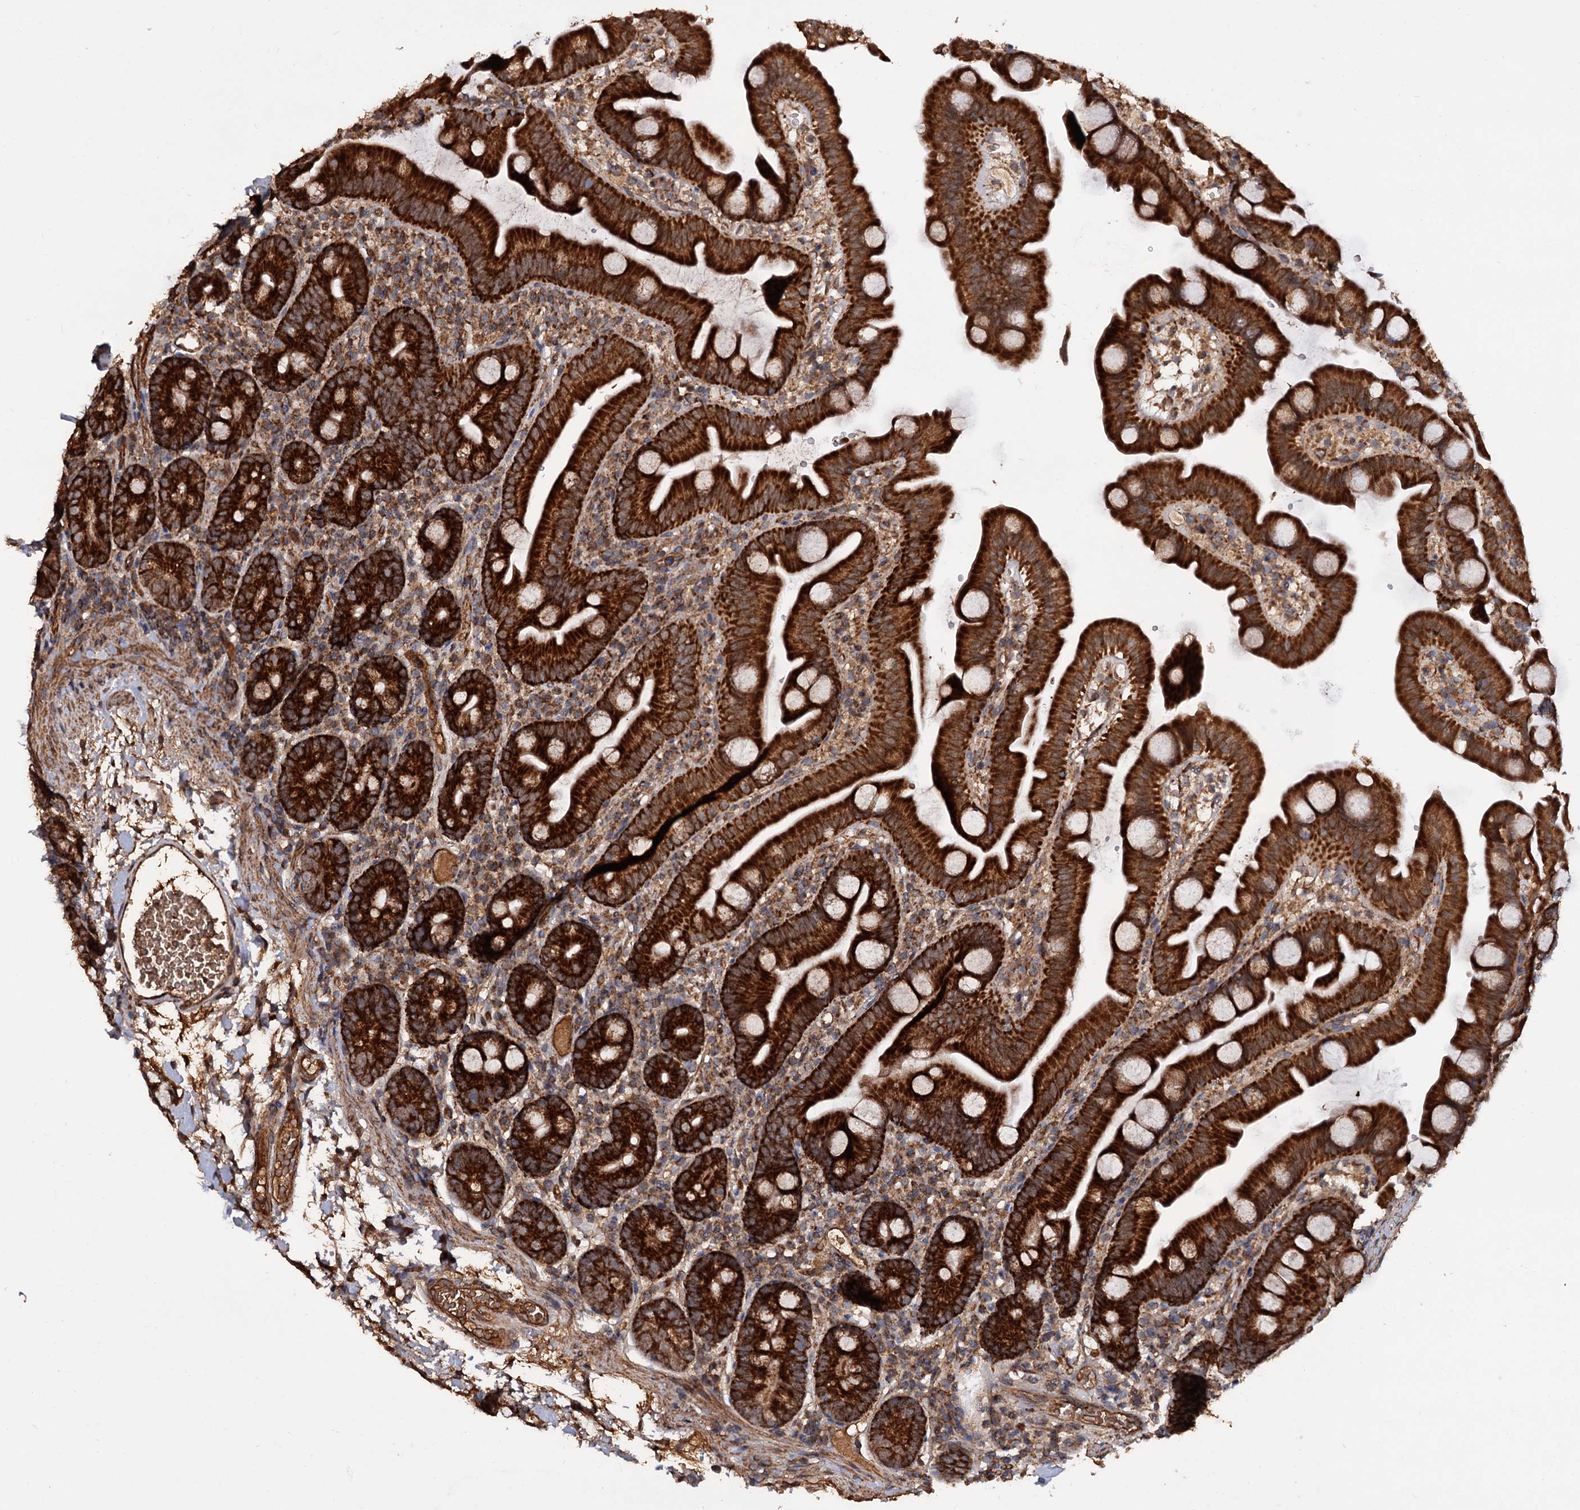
{"staining": {"intensity": "strong", "quantity": ">75%", "location": "cytoplasmic/membranous"}, "tissue": "small intestine", "cell_type": "Glandular cells", "image_type": "normal", "snomed": [{"axis": "morphology", "description": "Normal tissue, NOS"}, {"axis": "topography", "description": "Small intestine"}], "caption": "Brown immunohistochemical staining in normal human small intestine reveals strong cytoplasmic/membranous positivity in approximately >75% of glandular cells.", "gene": "MRPL42", "patient": {"sex": "female", "age": 68}}